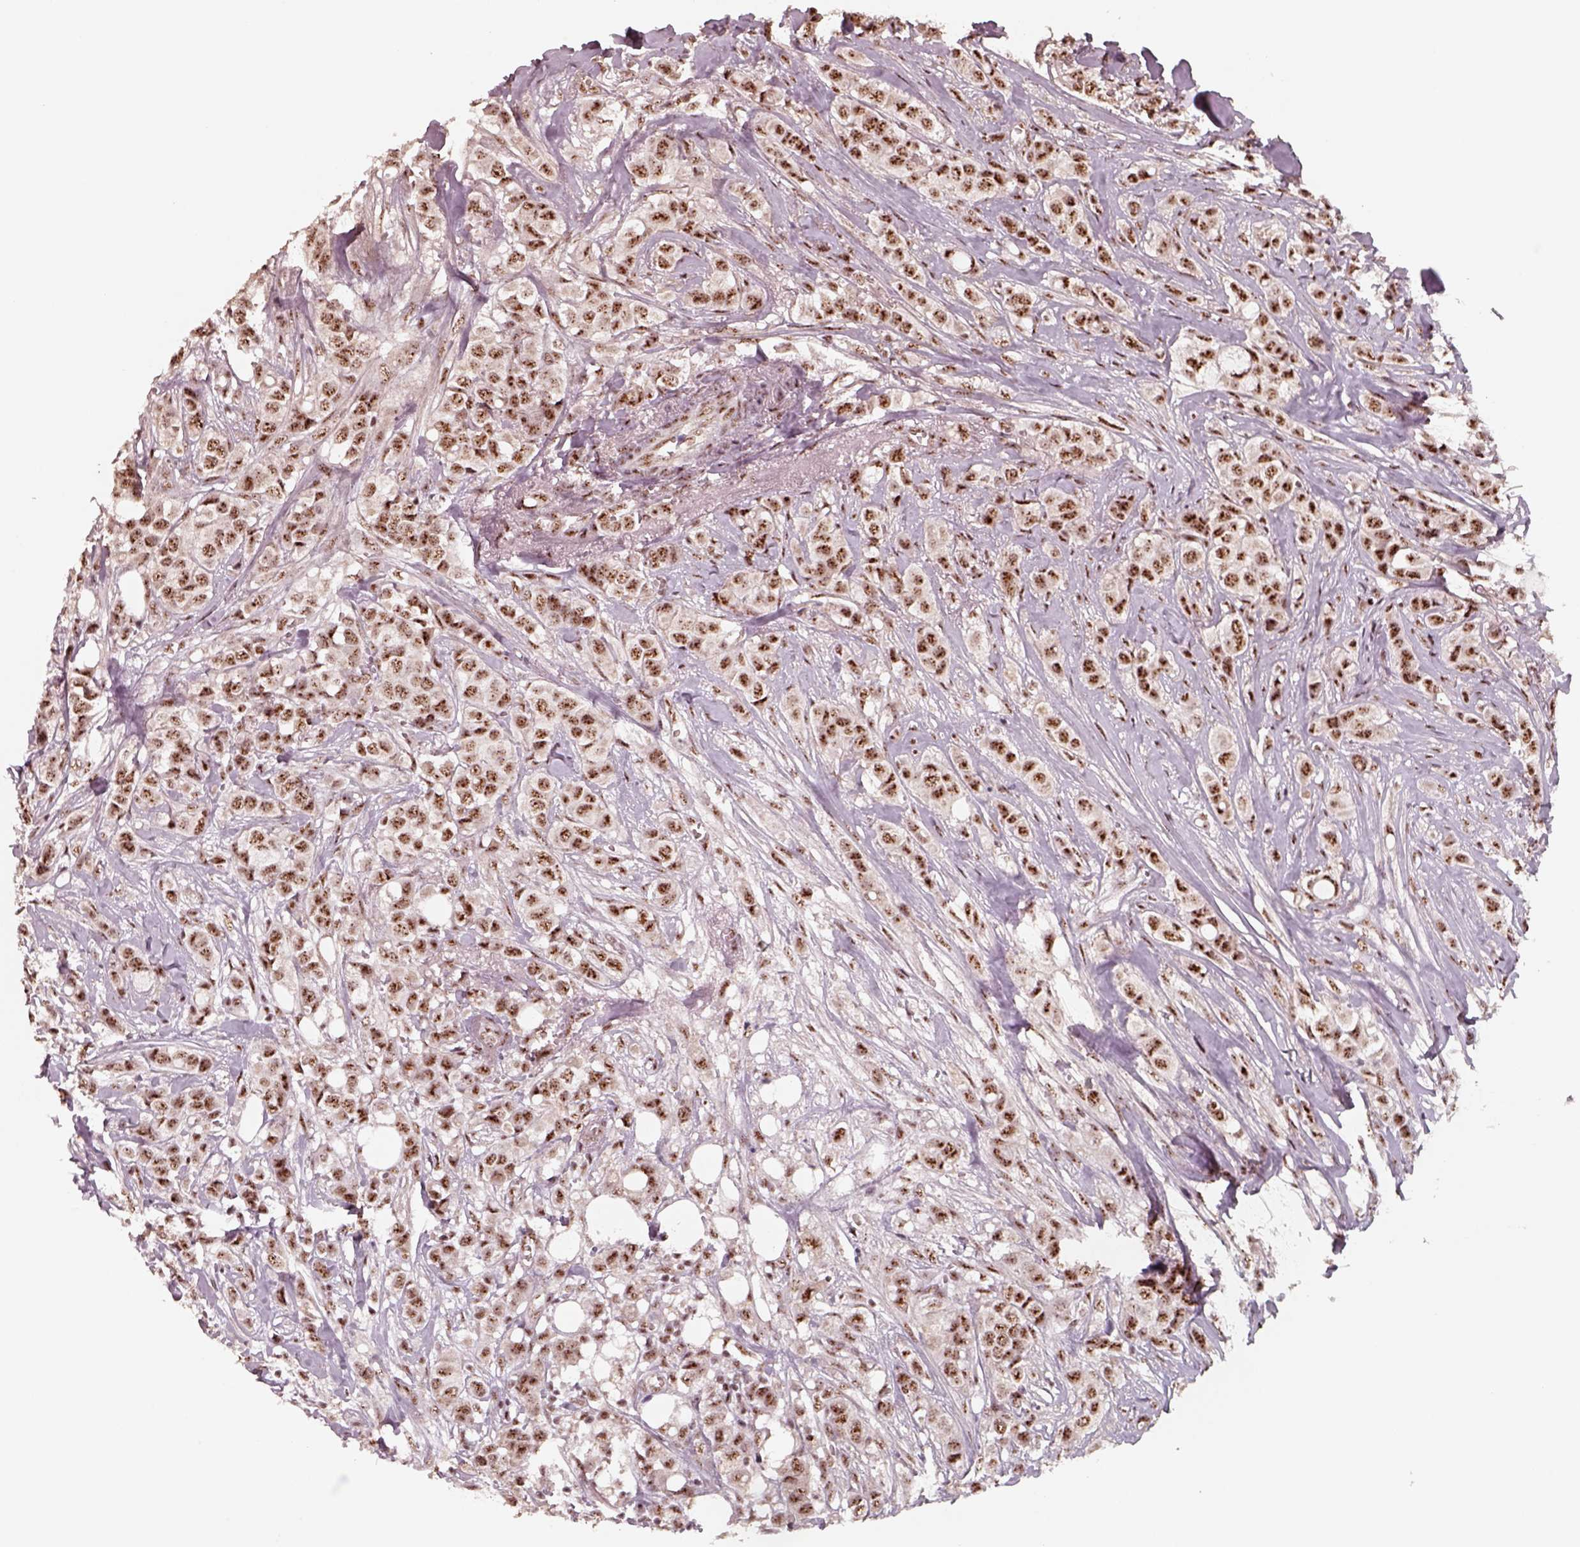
{"staining": {"intensity": "strong", "quantity": ">75%", "location": "nuclear"}, "tissue": "breast cancer", "cell_type": "Tumor cells", "image_type": "cancer", "snomed": [{"axis": "morphology", "description": "Duct carcinoma"}, {"axis": "topography", "description": "Breast"}], "caption": "Immunohistochemical staining of human breast cancer exhibits strong nuclear protein positivity in approximately >75% of tumor cells.", "gene": "ATXN7L3", "patient": {"sex": "female", "age": 85}}